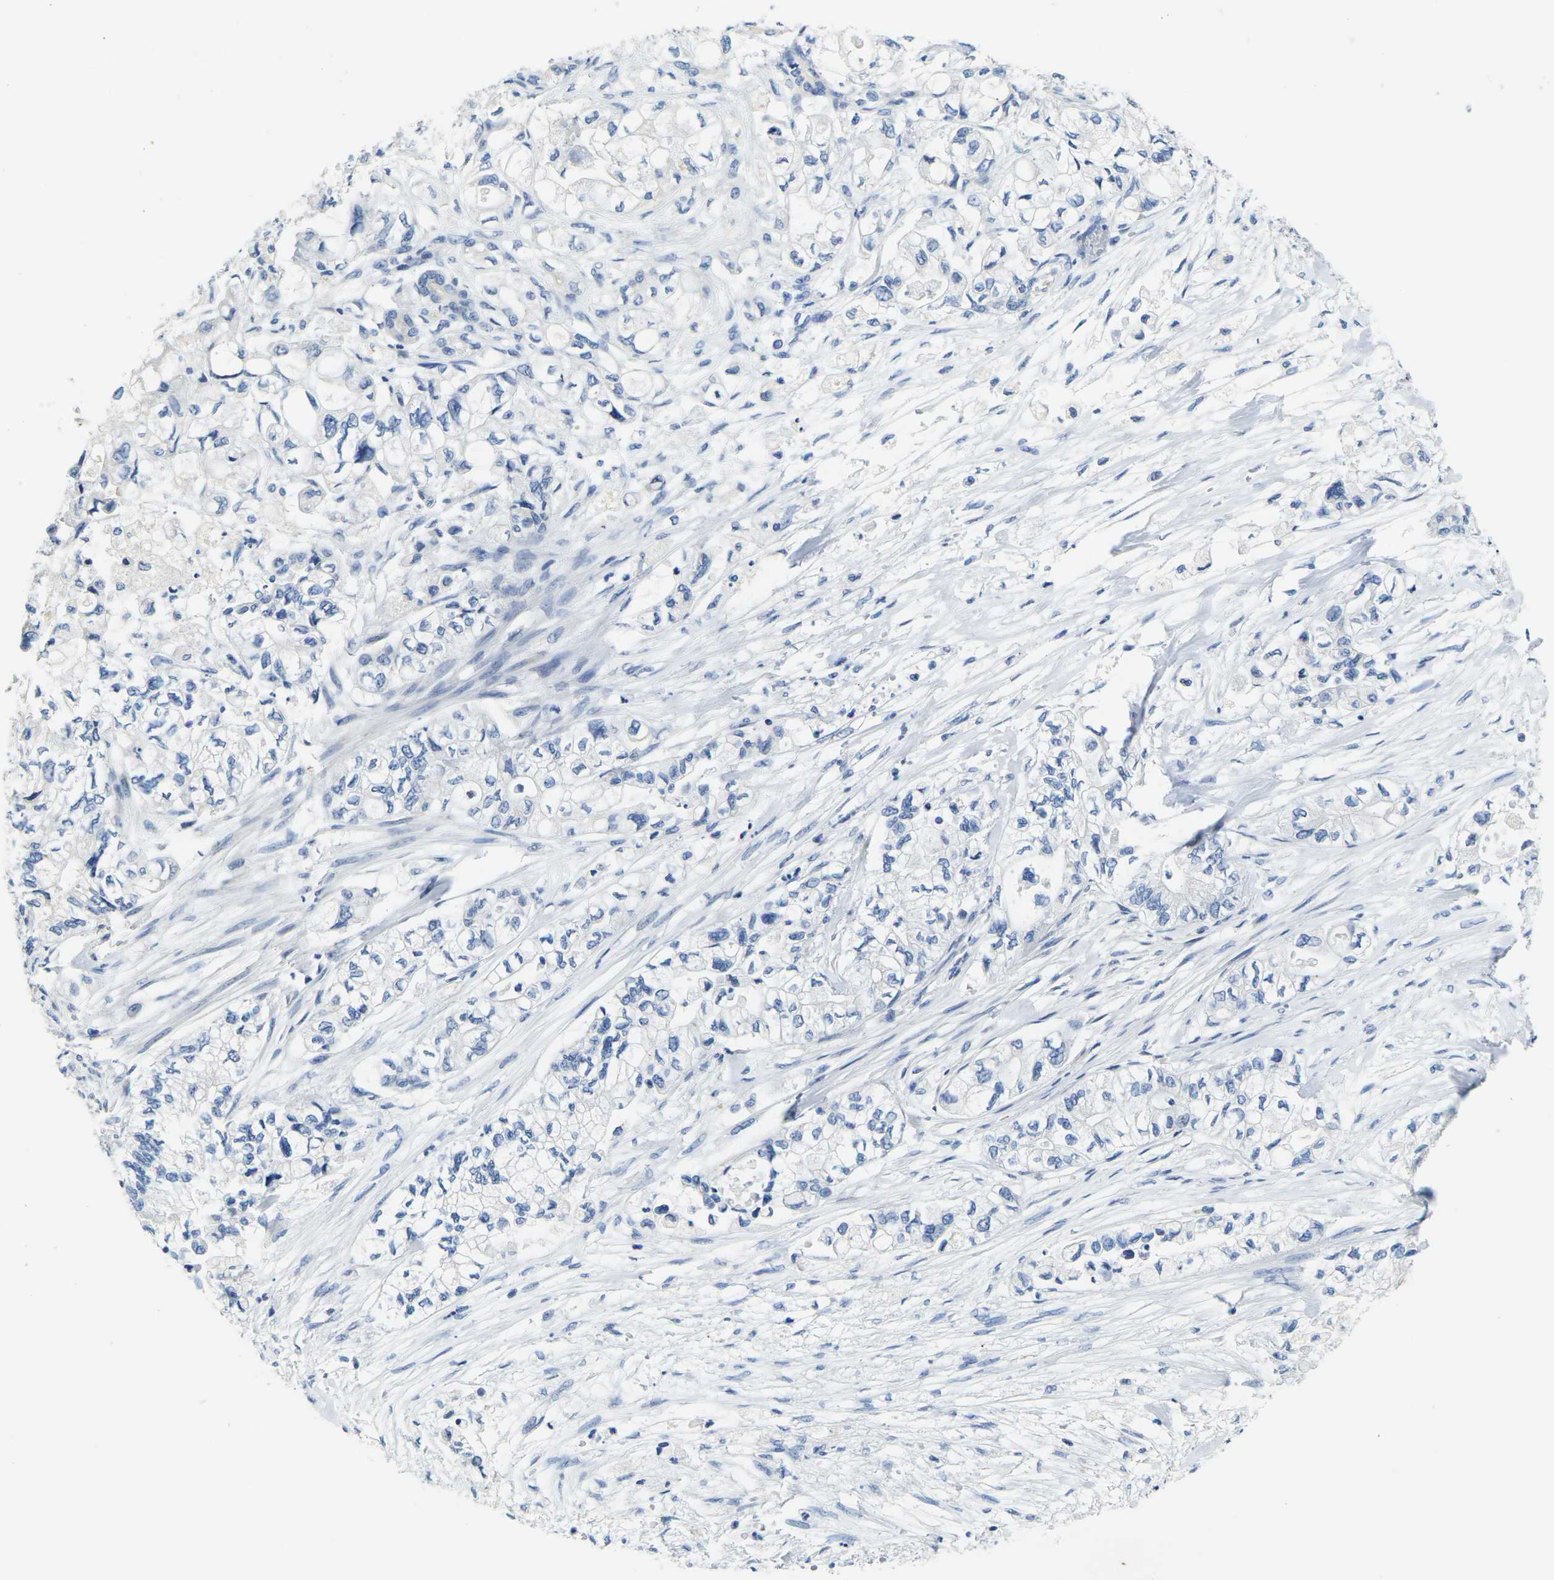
{"staining": {"intensity": "negative", "quantity": "none", "location": "none"}, "tissue": "pancreatic cancer", "cell_type": "Tumor cells", "image_type": "cancer", "snomed": [{"axis": "morphology", "description": "Adenocarcinoma, NOS"}, {"axis": "topography", "description": "Pancreas"}], "caption": "Image shows no significant protein positivity in tumor cells of adenocarcinoma (pancreatic).", "gene": "CRK", "patient": {"sex": "male", "age": 79}}